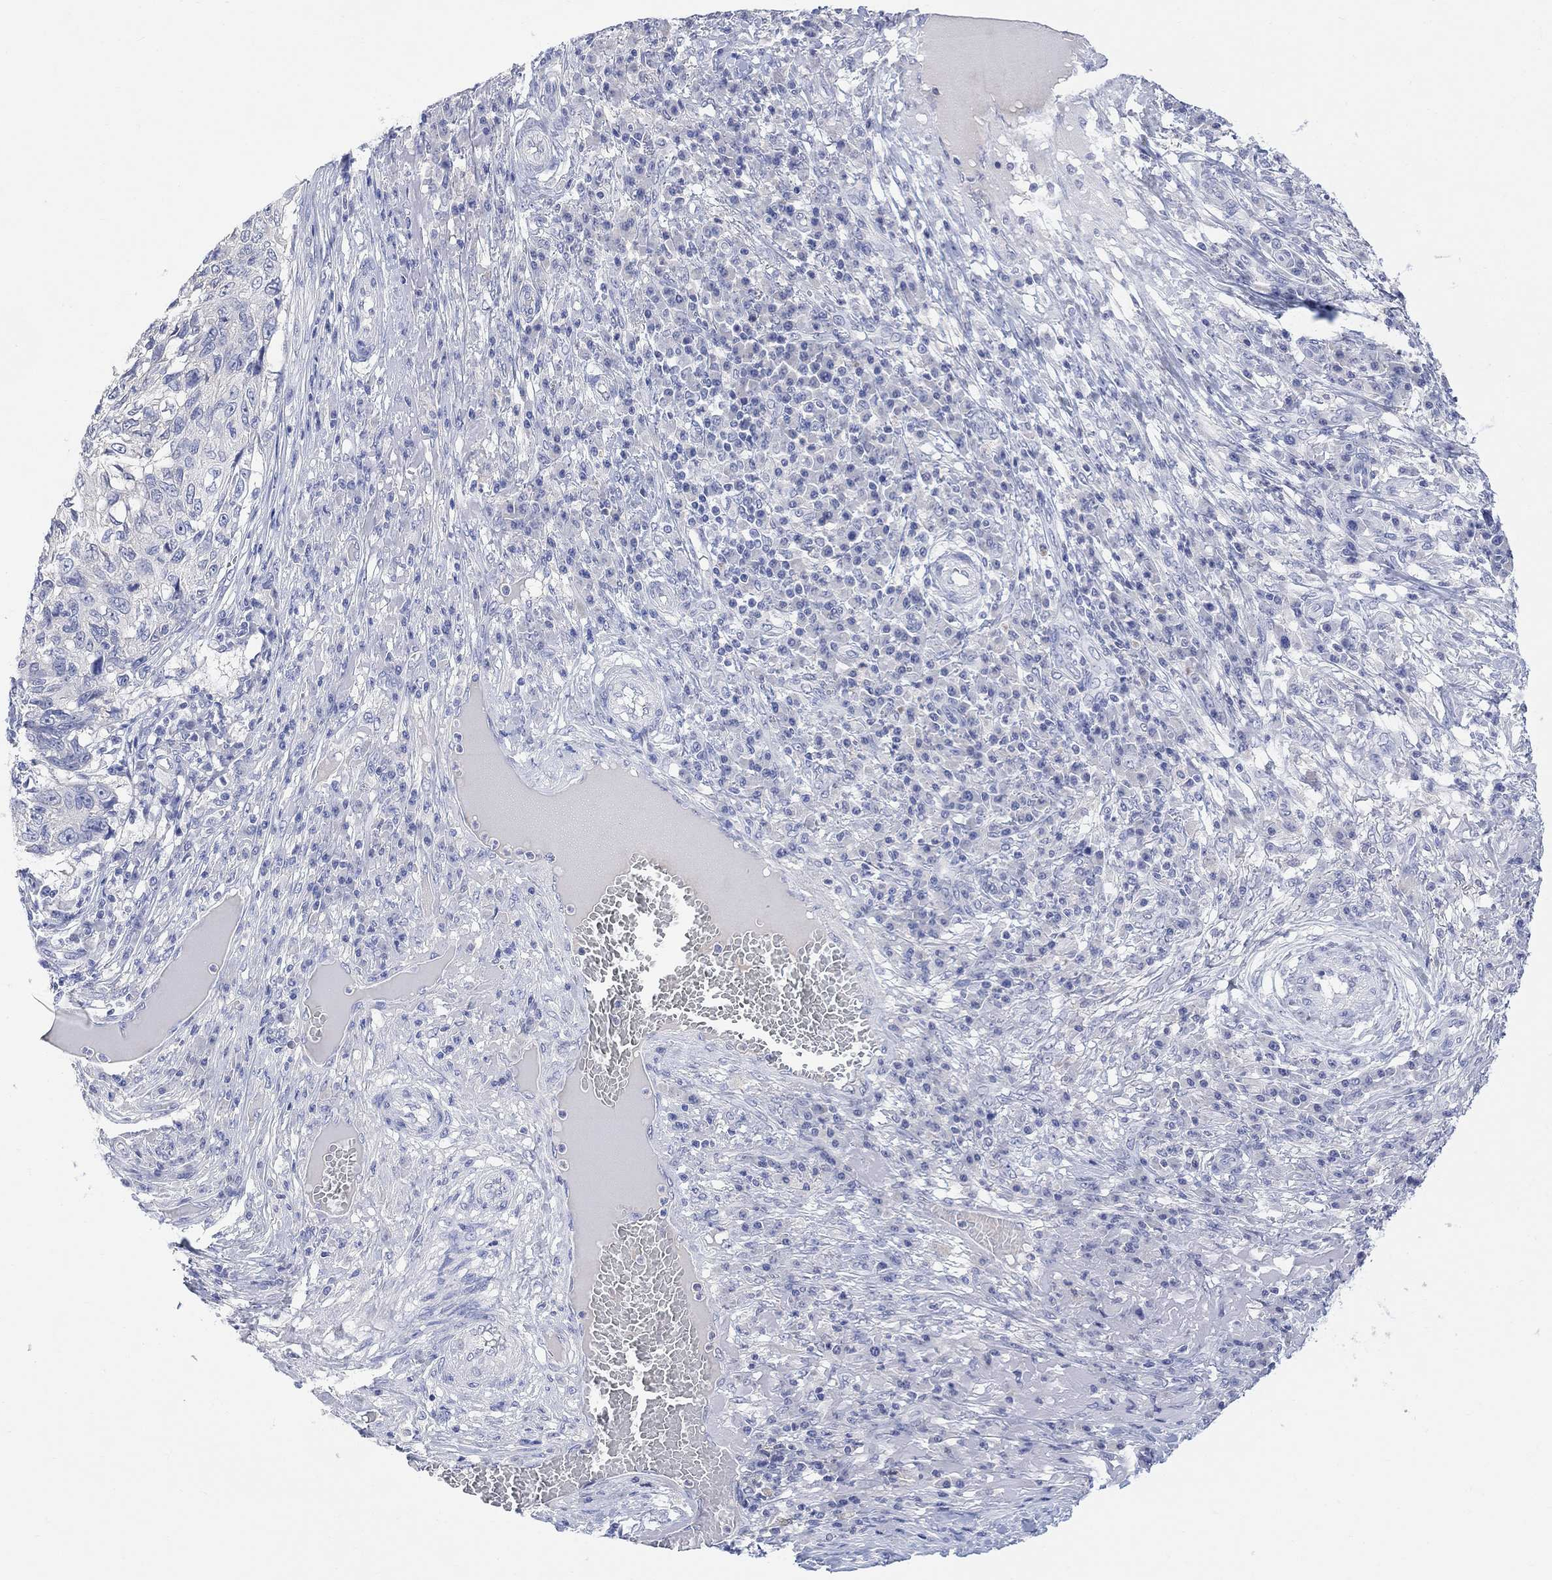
{"staining": {"intensity": "negative", "quantity": "none", "location": "none"}, "tissue": "skin cancer", "cell_type": "Tumor cells", "image_type": "cancer", "snomed": [{"axis": "morphology", "description": "Squamous cell carcinoma, NOS"}, {"axis": "topography", "description": "Skin"}], "caption": "IHC photomicrograph of neoplastic tissue: squamous cell carcinoma (skin) stained with DAB shows no significant protein staining in tumor cells.", "gene": "FBP2", "patient": {"sex": "male", "age": 92}}